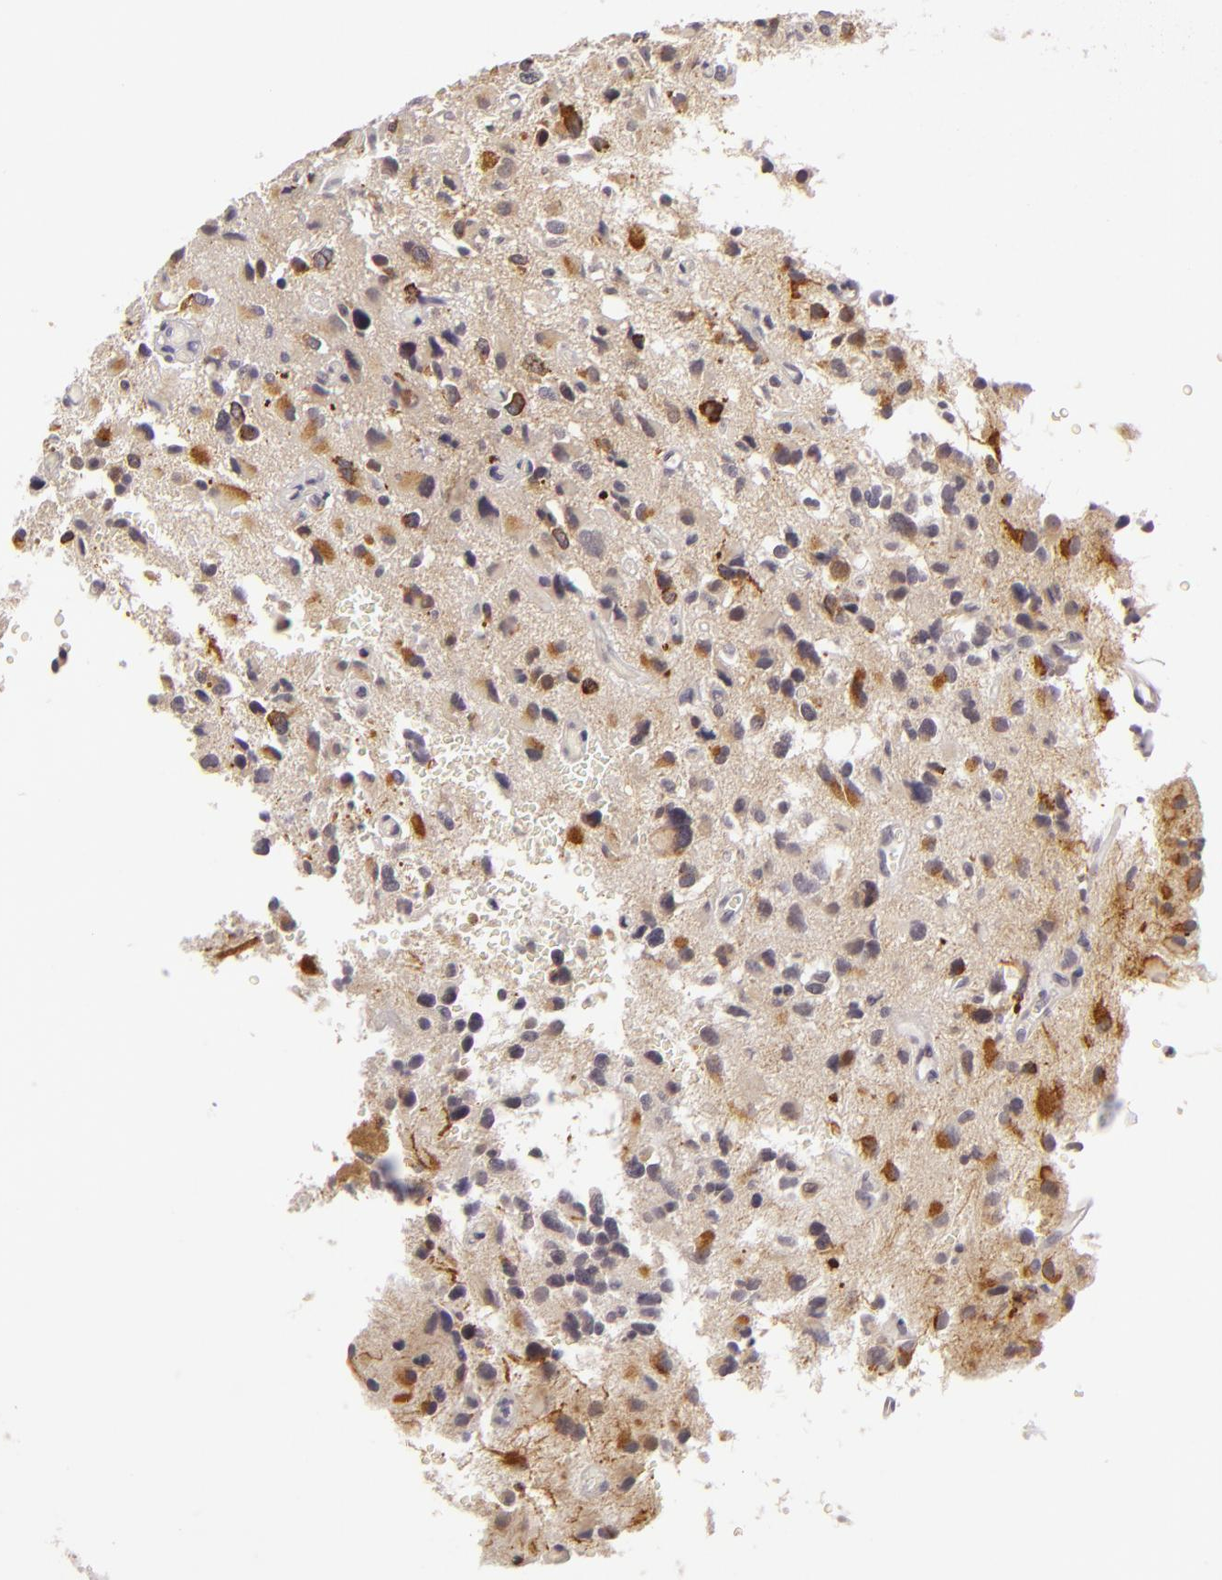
{"staining": {"intensity": "weak", "quantity": "25%-75%", "location": "cytoplasmic/membranous"}, "tissue": "glioma", "cell_type": "Tumor cells", "image_type": "cancer", "snomed": [{"axis": "morphology", "description": "Glioma, malignant, High grade"}, {"axis": "topography", "description": "Brain"}], "caption": "IHC histopathology image of neoplastic tissue: human high-grade glioma (malignant) stained using immunohistochemistry demonstrates low levels of weak protein expression localized specifically in the cytoplasmic/membranous of tumor cells, appearing as a cytoplasmic/membranous brown color.", "gene": "DLG3", "patient": {"sex": "male", "age": 69}}